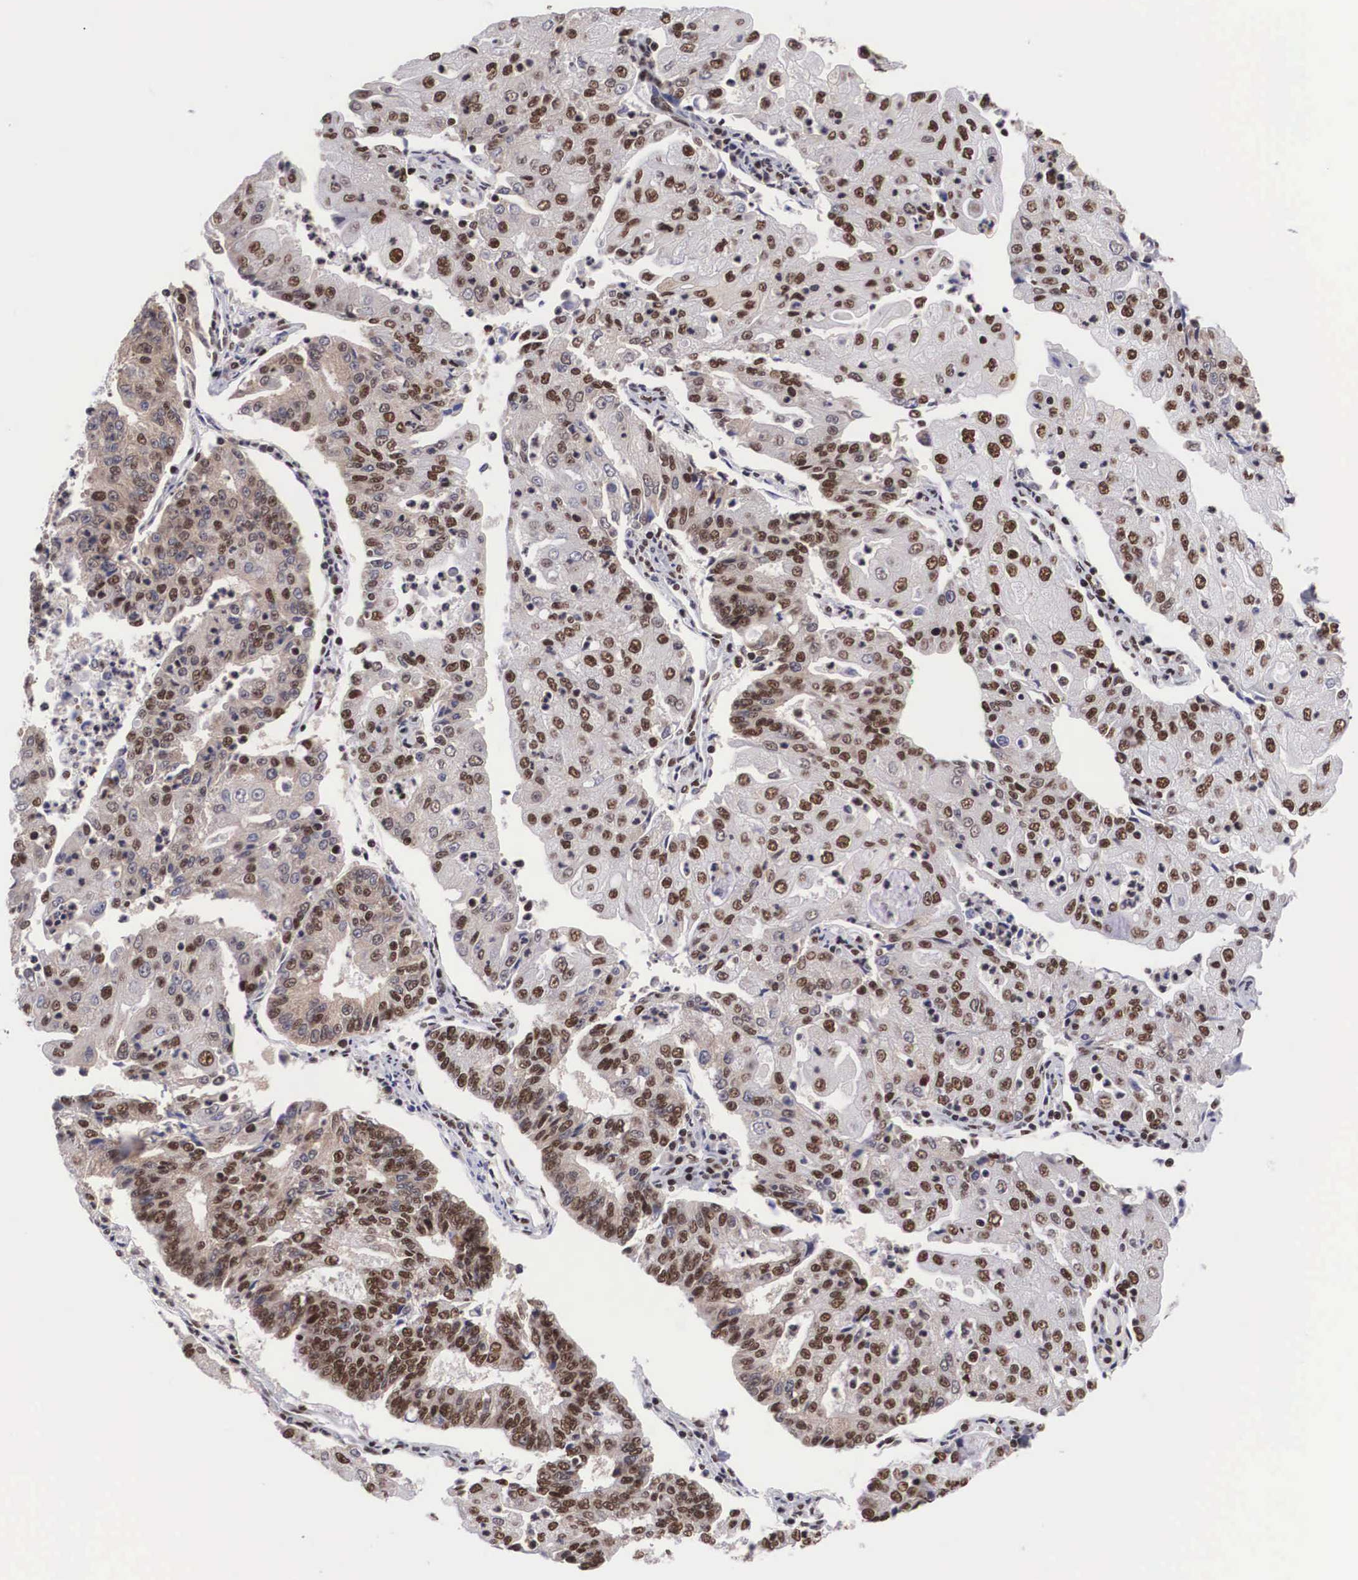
{"staining": {"intensity": "moderate", "quantity": ">75%", "location": "nuclear"}, "tissue": "endometrial cancer", "cell_type": "Tumor cells", "image_type": "cancer", "snomed": [{"axis": "morphology", "description": "Adenocarcinoma, NOS"}, {"axis": "topography", "description": "Endometrium"}], "caption": "Brown immunohistochemical staining in endometrial cancer (adenocarcinoma) exhibits moderate nuclear expression in approximately >75% of tumor cells. (IHC, brightfield microscopy, high magnification).", "gene": "SF3A1", "patient": {"sex": "female", "age": 56}}